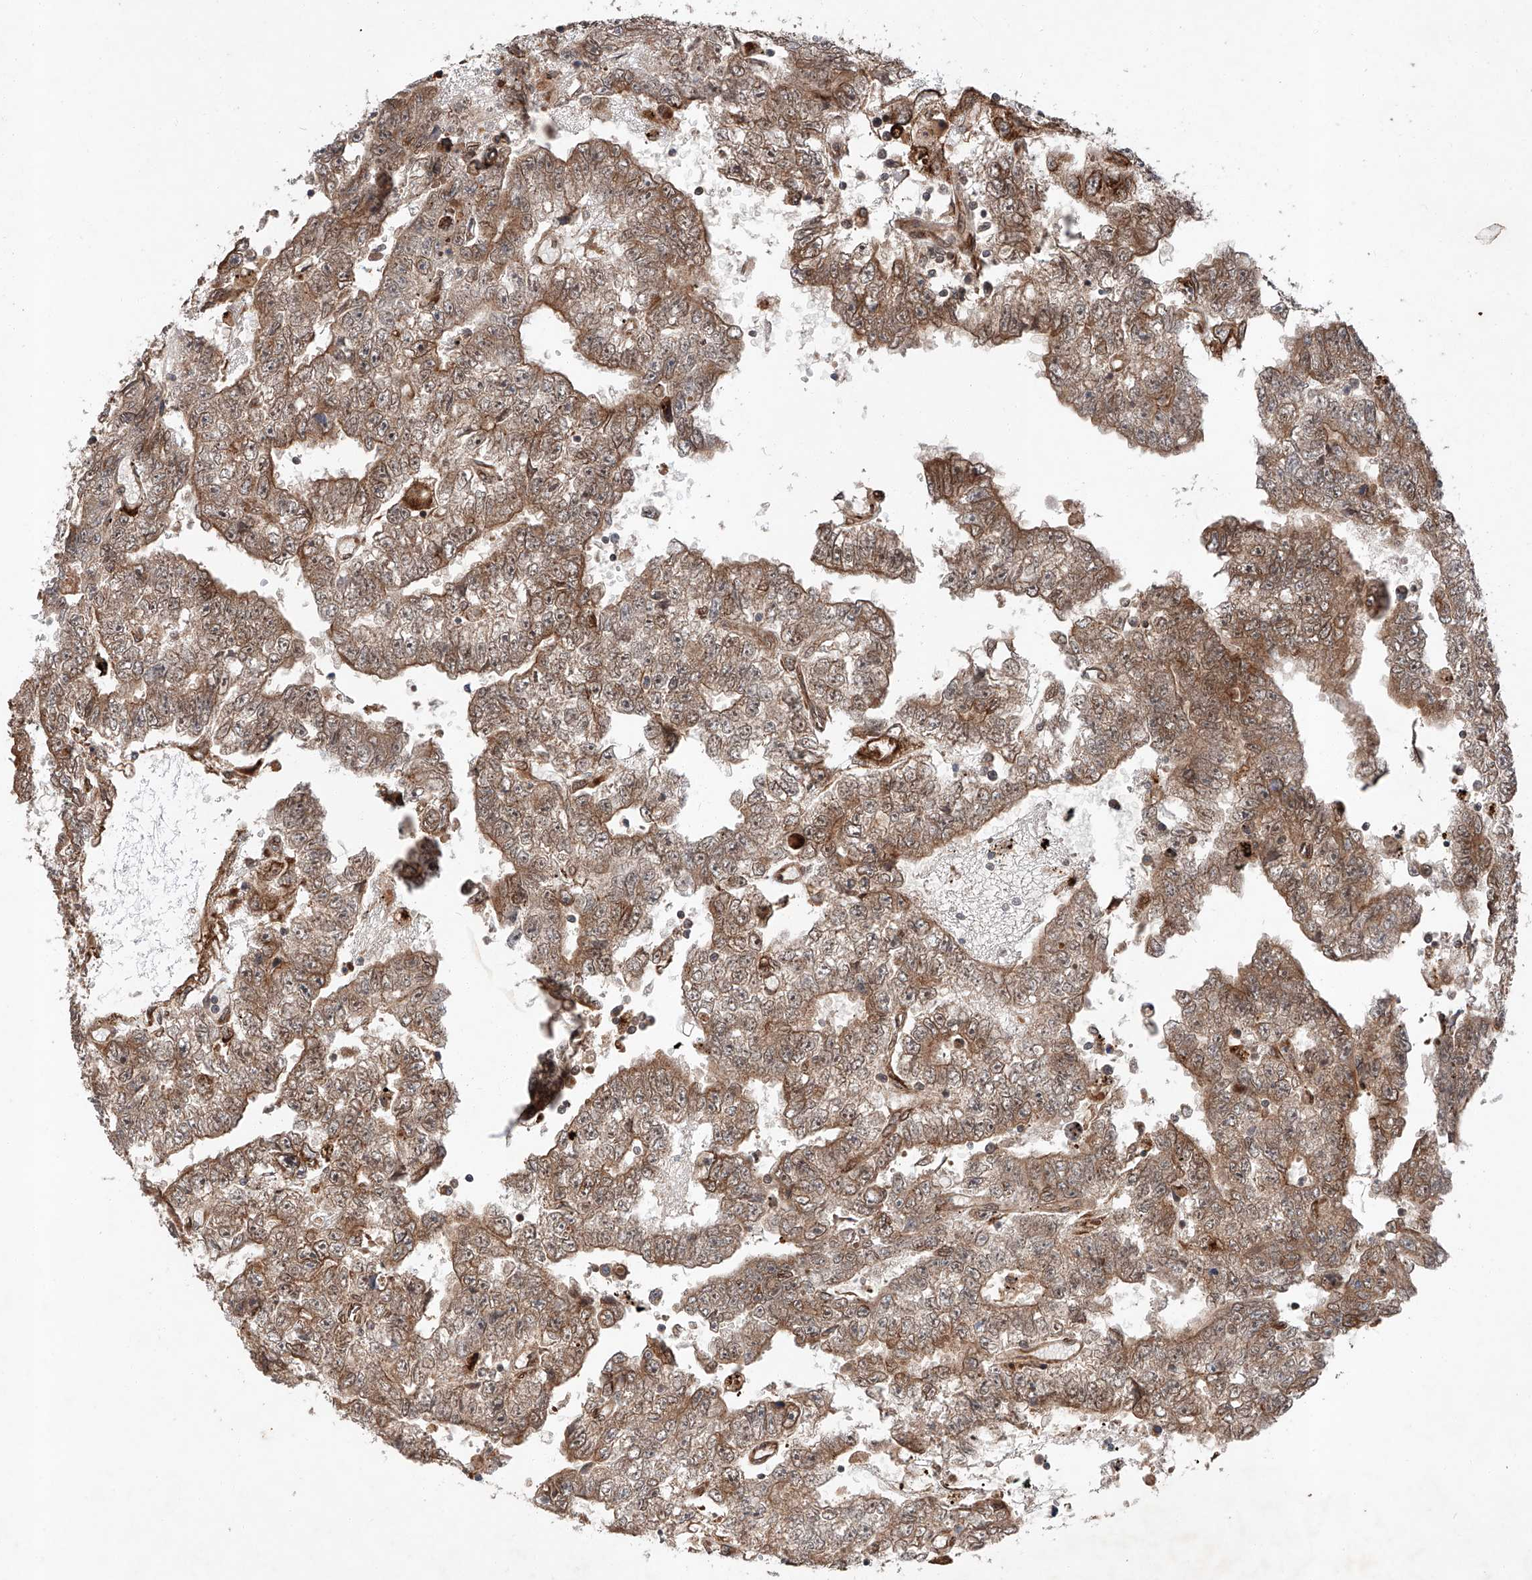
{"staining": {"intensity": "moderate", "quantity": ">75%", "location": "cytoplasmic/membranous"}, "tissue": "testis cancer", "cell_type": "Tumor cells", "image_type": "cancer", "snomed": [{"axis": "morphology", "description": "Carcinoma, Embryonal, NOS"}, {"axis": "topography", "description": "Testis"}], "caption": "DAB (3,3'-diaminobenzidine) immunohistochemical staining of human embryonal carcinoma (testis) reveals moderate cytoplasmic/membranous protein staining in about >75% of tumor cells.", "gene": "ZFP28", "patient": {"sex": "male", "age": 25}}